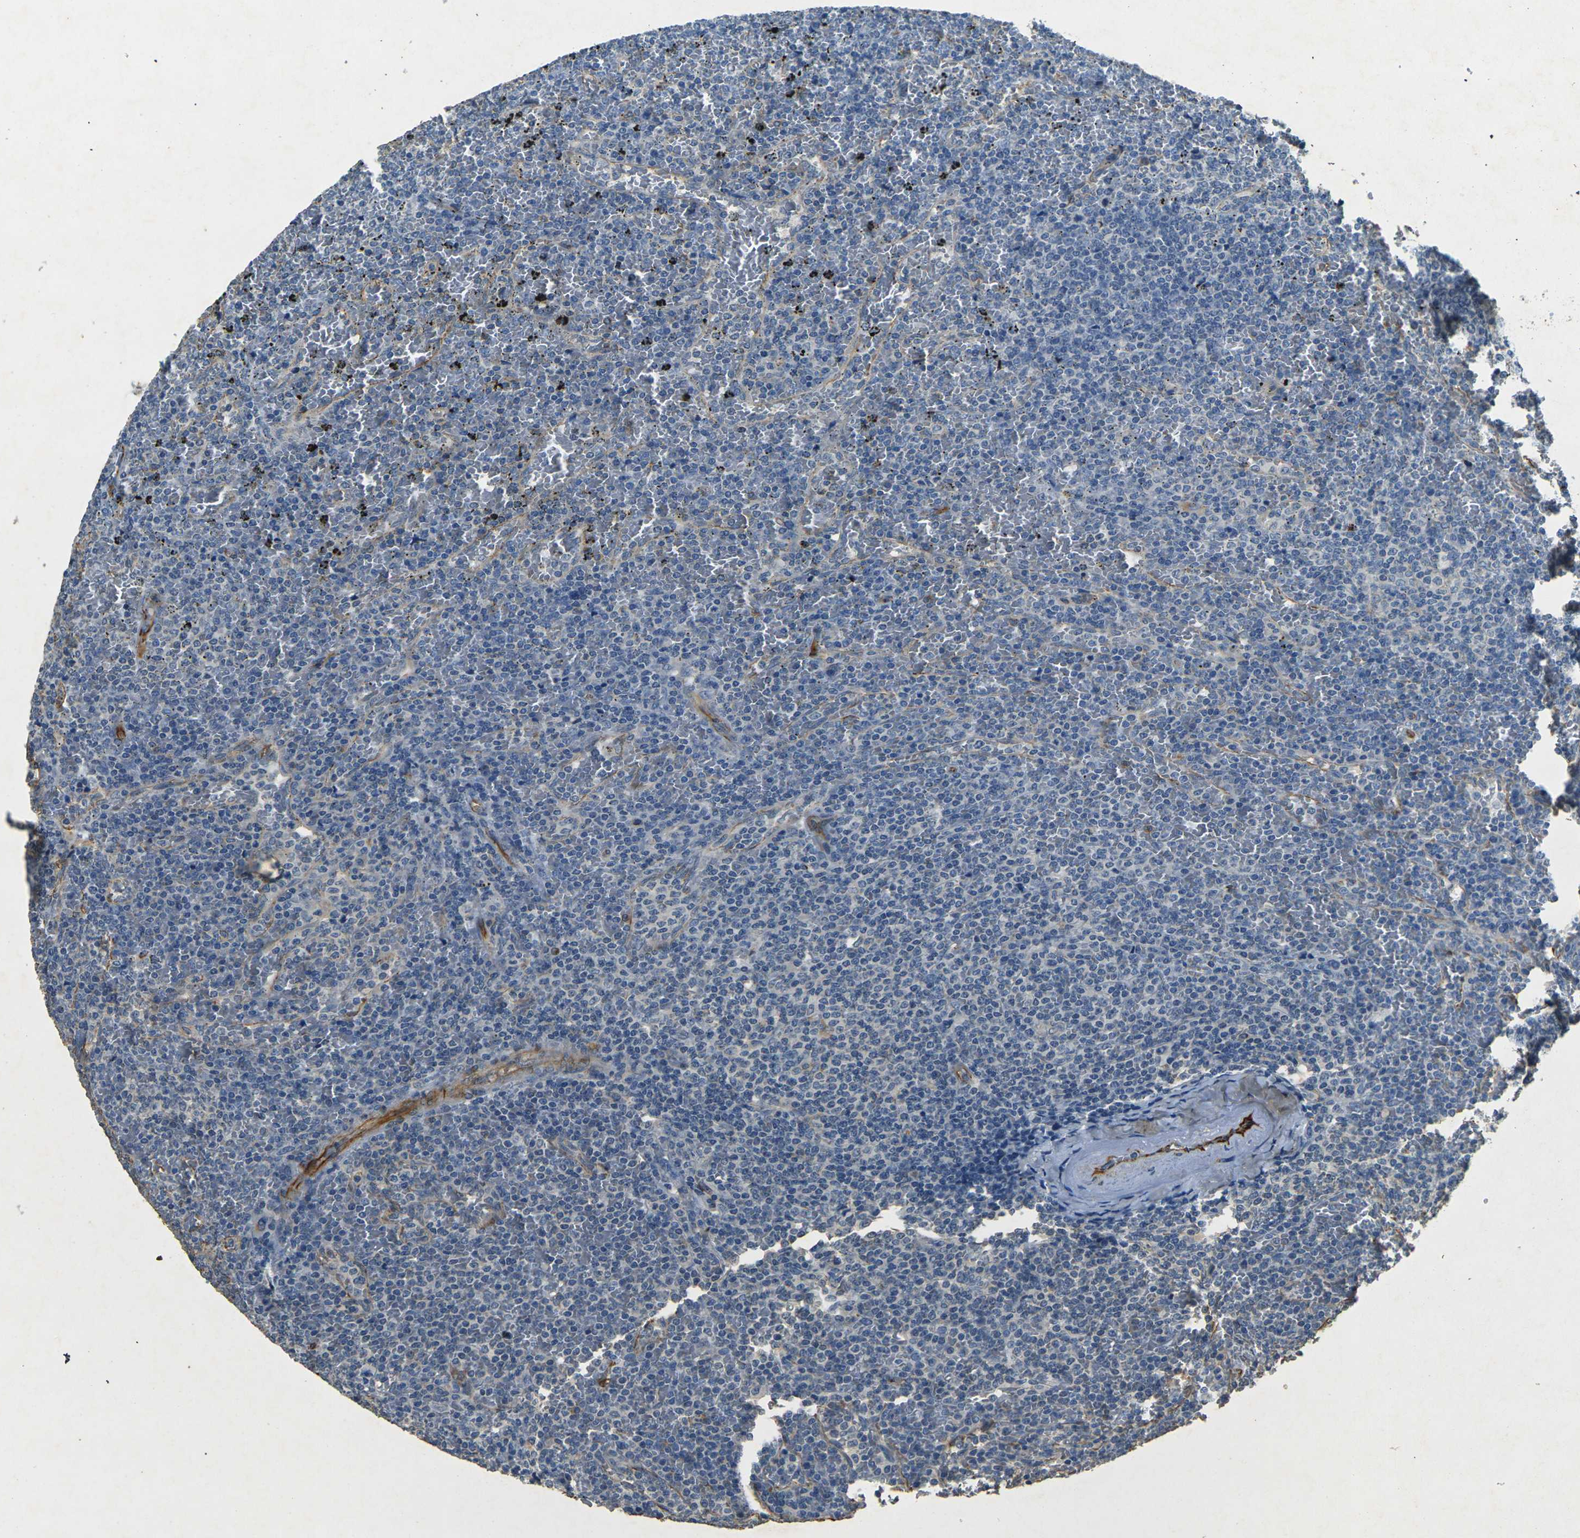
{"staining": {"intensity": "negative", "quantity": "none", "location": "none"}, "tissue": "lymphoma", "cell_type": "Tumor cells", "image_type": "cancer", "snomed": [{"axis": "morphology", "description": "Malignant lymphoma, non-Hodgkin's type, Low grade"}, {"axis": "topography", "description": "Spleen"}], "caption": "Immunohistochemical staining of human lymphoma demonstrates no significant expression in tumor cells. (Brightfield microscopy of DAB (3,3'-diaminobenzidine) IHC at high magnification).", "gene": "SORT1", "patient": {"sex": "female", "age": 77}}